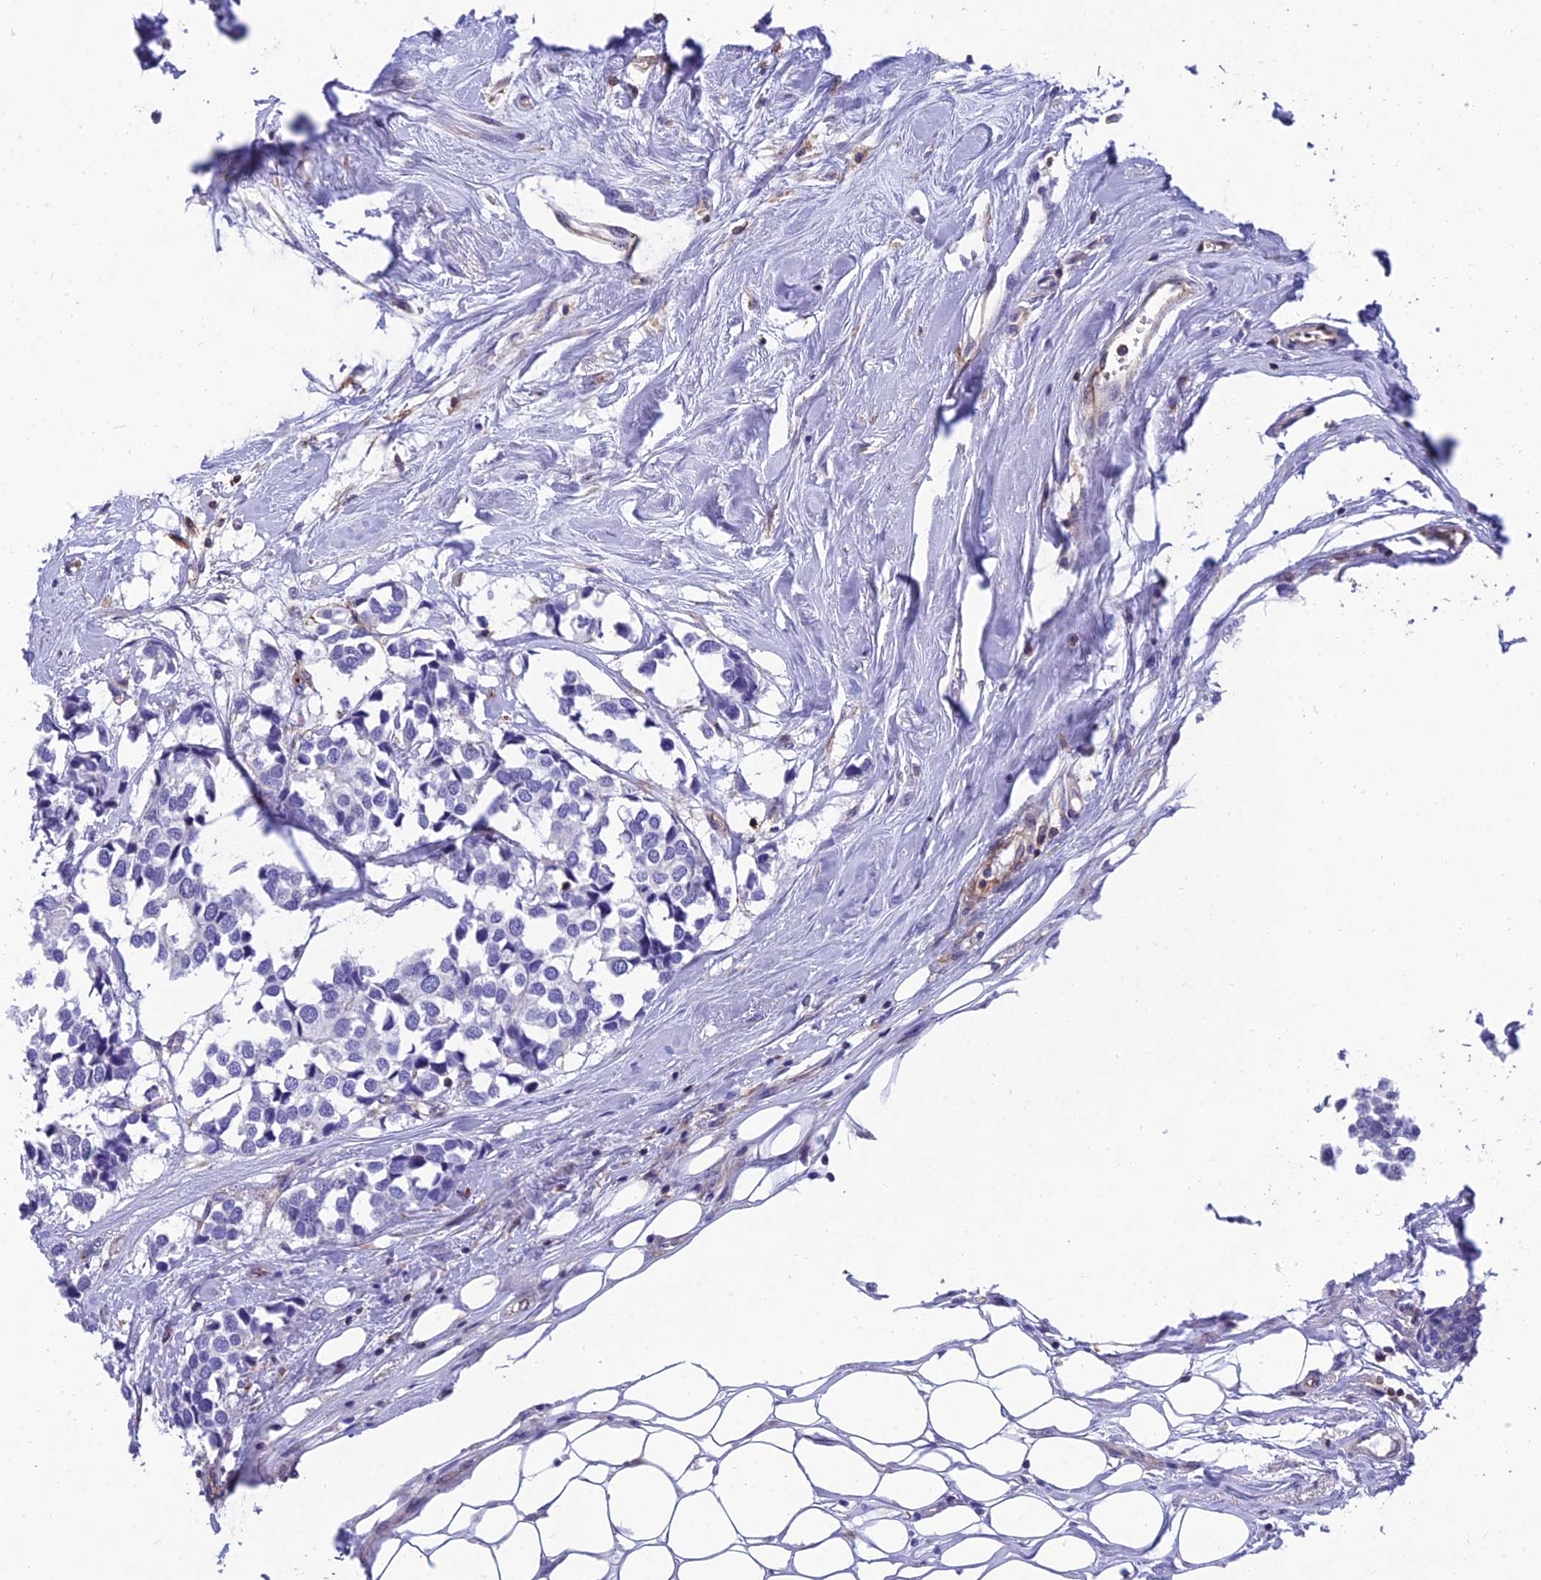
{"staining": {"intensity": "negative", "quantity": "none", "location": "none"}, "tissue": "breast cancer", "cell_type": "Tumor cells", "image_type": "cancer", "snomed": [{"axis": "morphology", "description": "Duct carcinoma"}, {"axis": "topography", "description": "Breast"}], "caption": "The IHC photomicrograph has no significant positivity in tumor cells of breast infiltrating ductal carcinoma tissue.", "gene": "PPP1R18", "patient": {"sex": "female", "age": 83}}